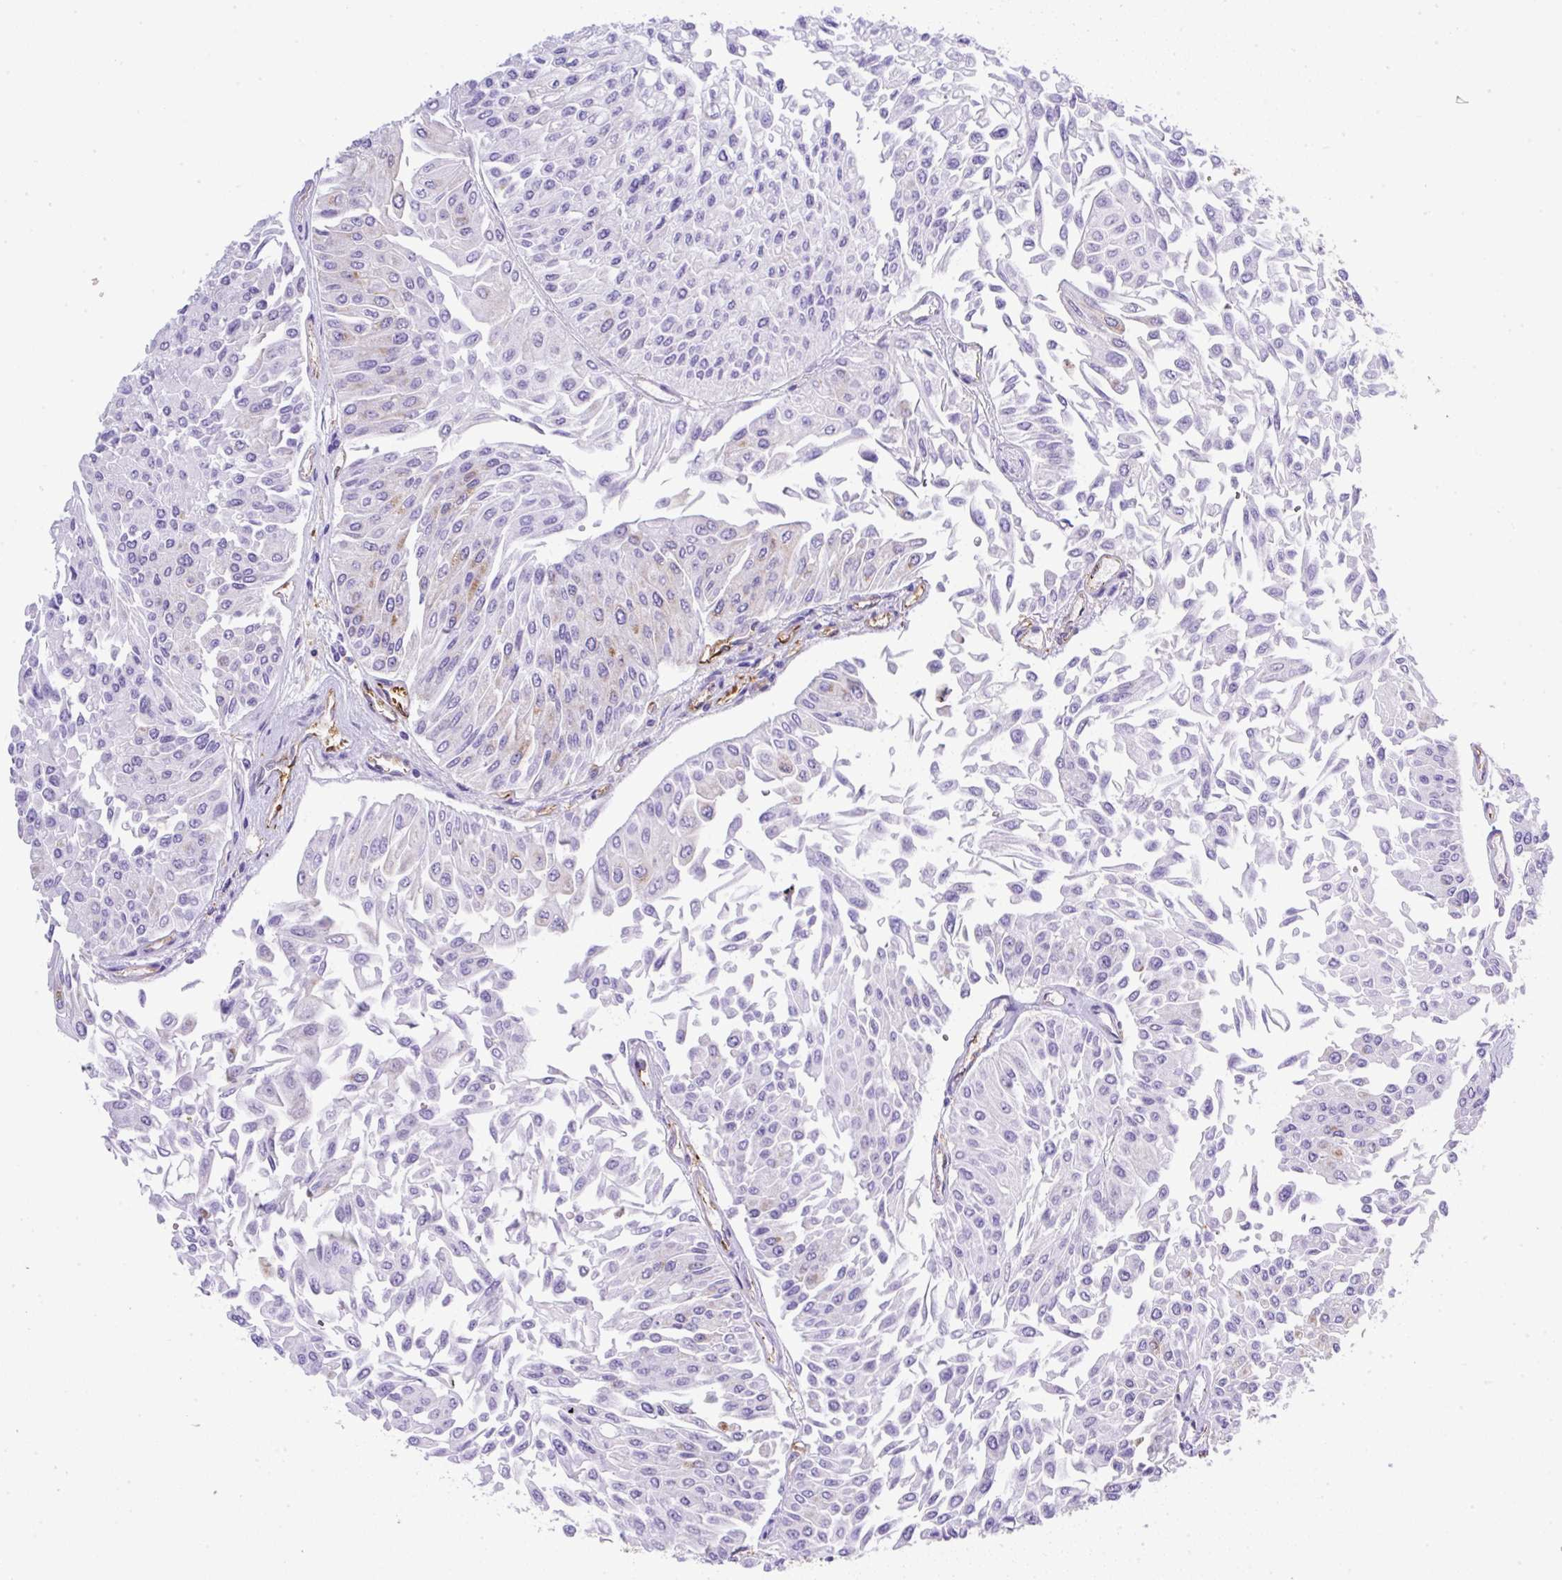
{"staining": {"intensity": "negative", "quantity": "none", "location": "none"}, "tissue": "urothelial cancer", "cell_type": "Tumor cells", "image_type": "cancer", "snomed": [{"axis": "morphology", "description": "Urothelial carcinoma, Low grade"}, {"axis": "topography", "description": "Urinary bladder"}], "caption": "Immunohistochemistry of human low-grade urothelial carcinoma shows no staining in tumor cells. Brightfield microscopy of immunohistochemistry (IHC) stained with DAB (3,3'-diaminobenzidine) (brown) and hematoxylin (blue), captured at high magnification.", "gene": "MAGEB5", "patient": {"sex": "male", "age": 67}}